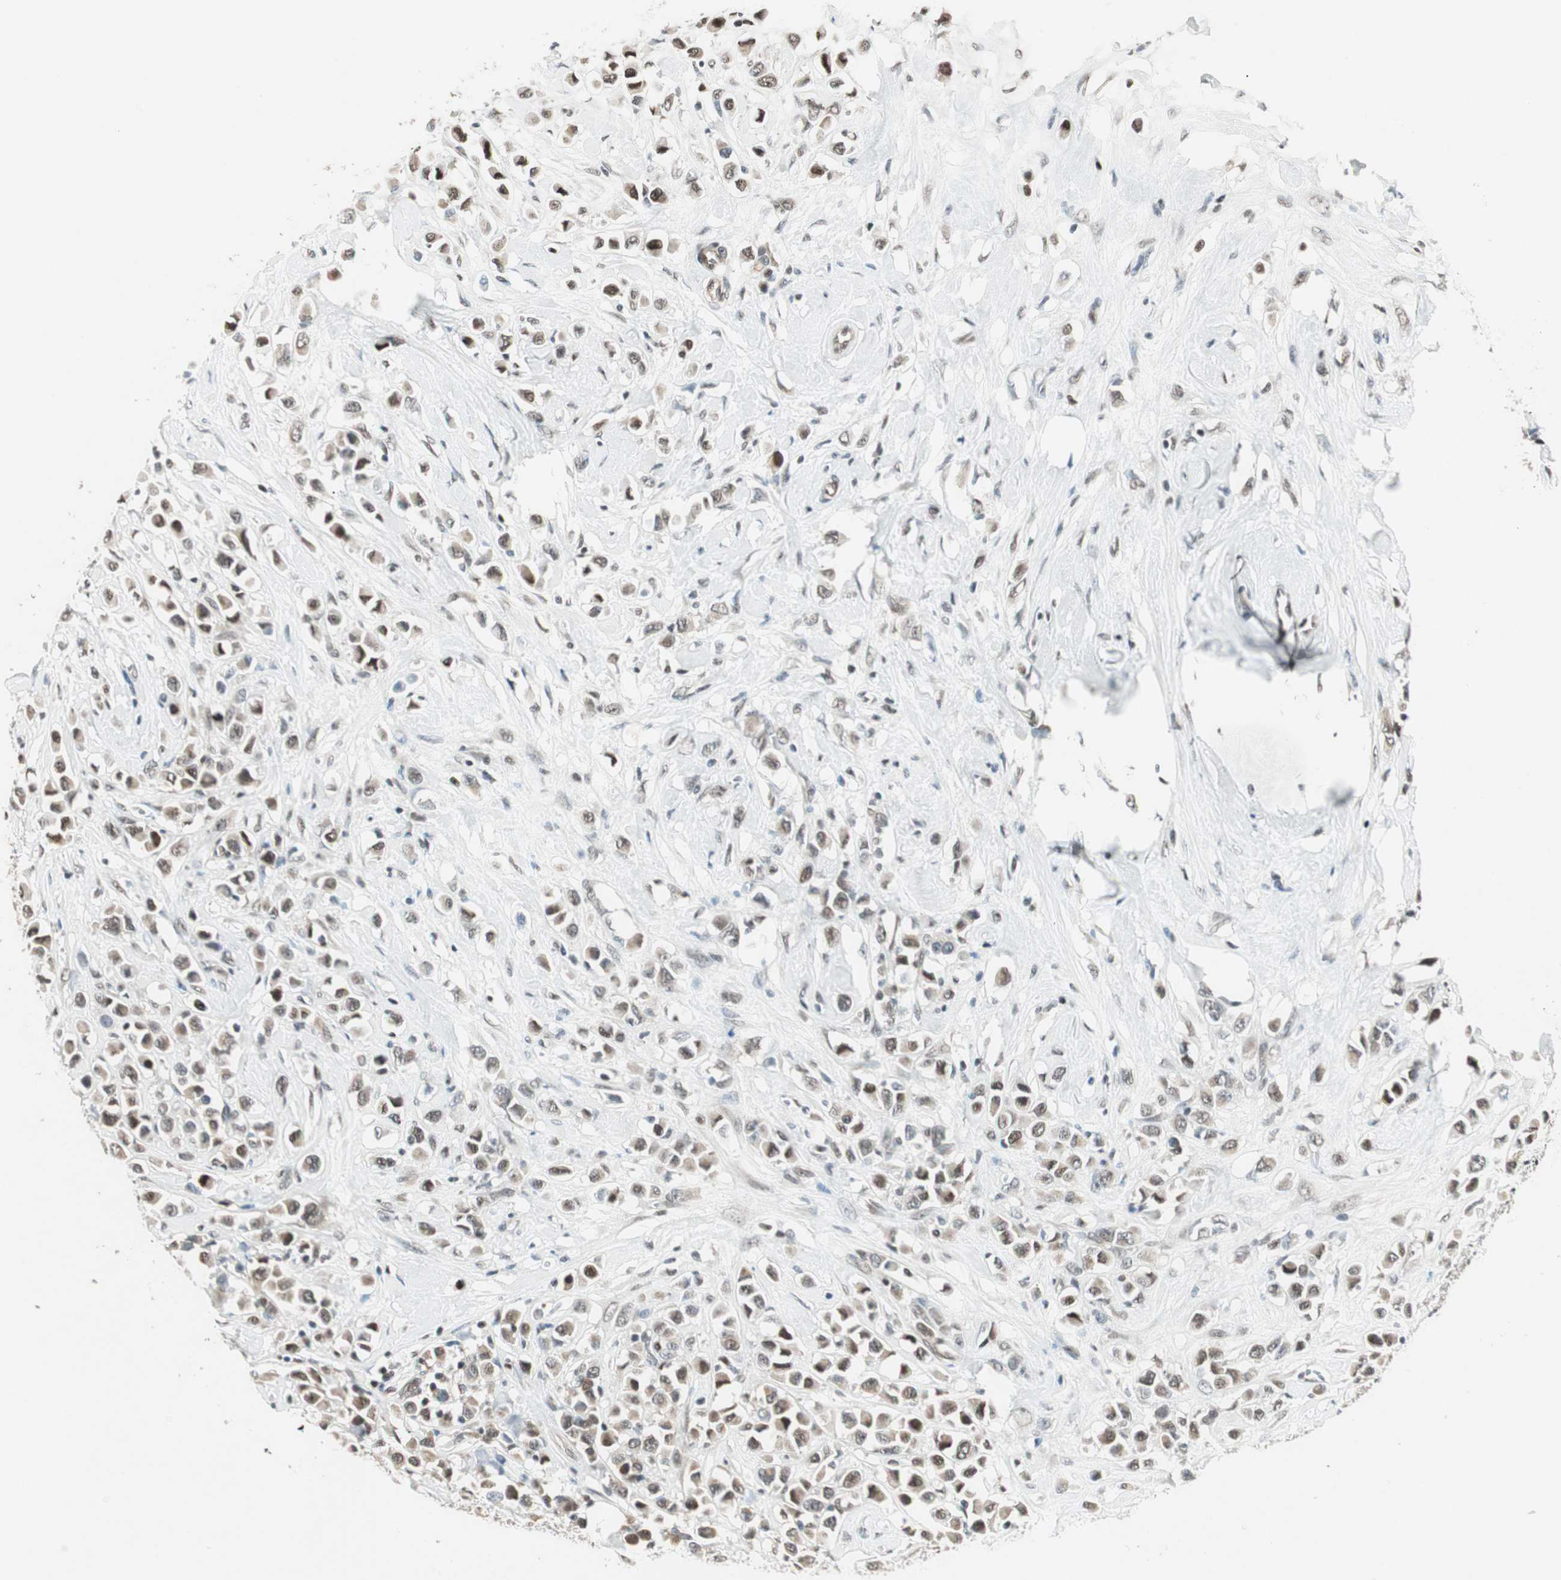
{"staining": {"intensity": "moderate", "quantity": ">75%", "location": "cytoplasmic/membranous,nuclear"}, "tissue": "breast cancer", "cell_type": "Tumor cells", "image_type": "cancer", "snomed": [{"axis": "morphology", "description": "Duct carcinoma"}, {"axis": "topography", "description": "Breast"}], "caption": "The photomicrograph exhibits immunohistochemical staining of breast cancer (intraductal carcinoma). There is moderate cytoplasmic/membranous and nuclear expression is appreciated in approximately >75% of tumor cells.", "gene": "ZBTB17", "patient": {"sex": "female", "age": 61}}